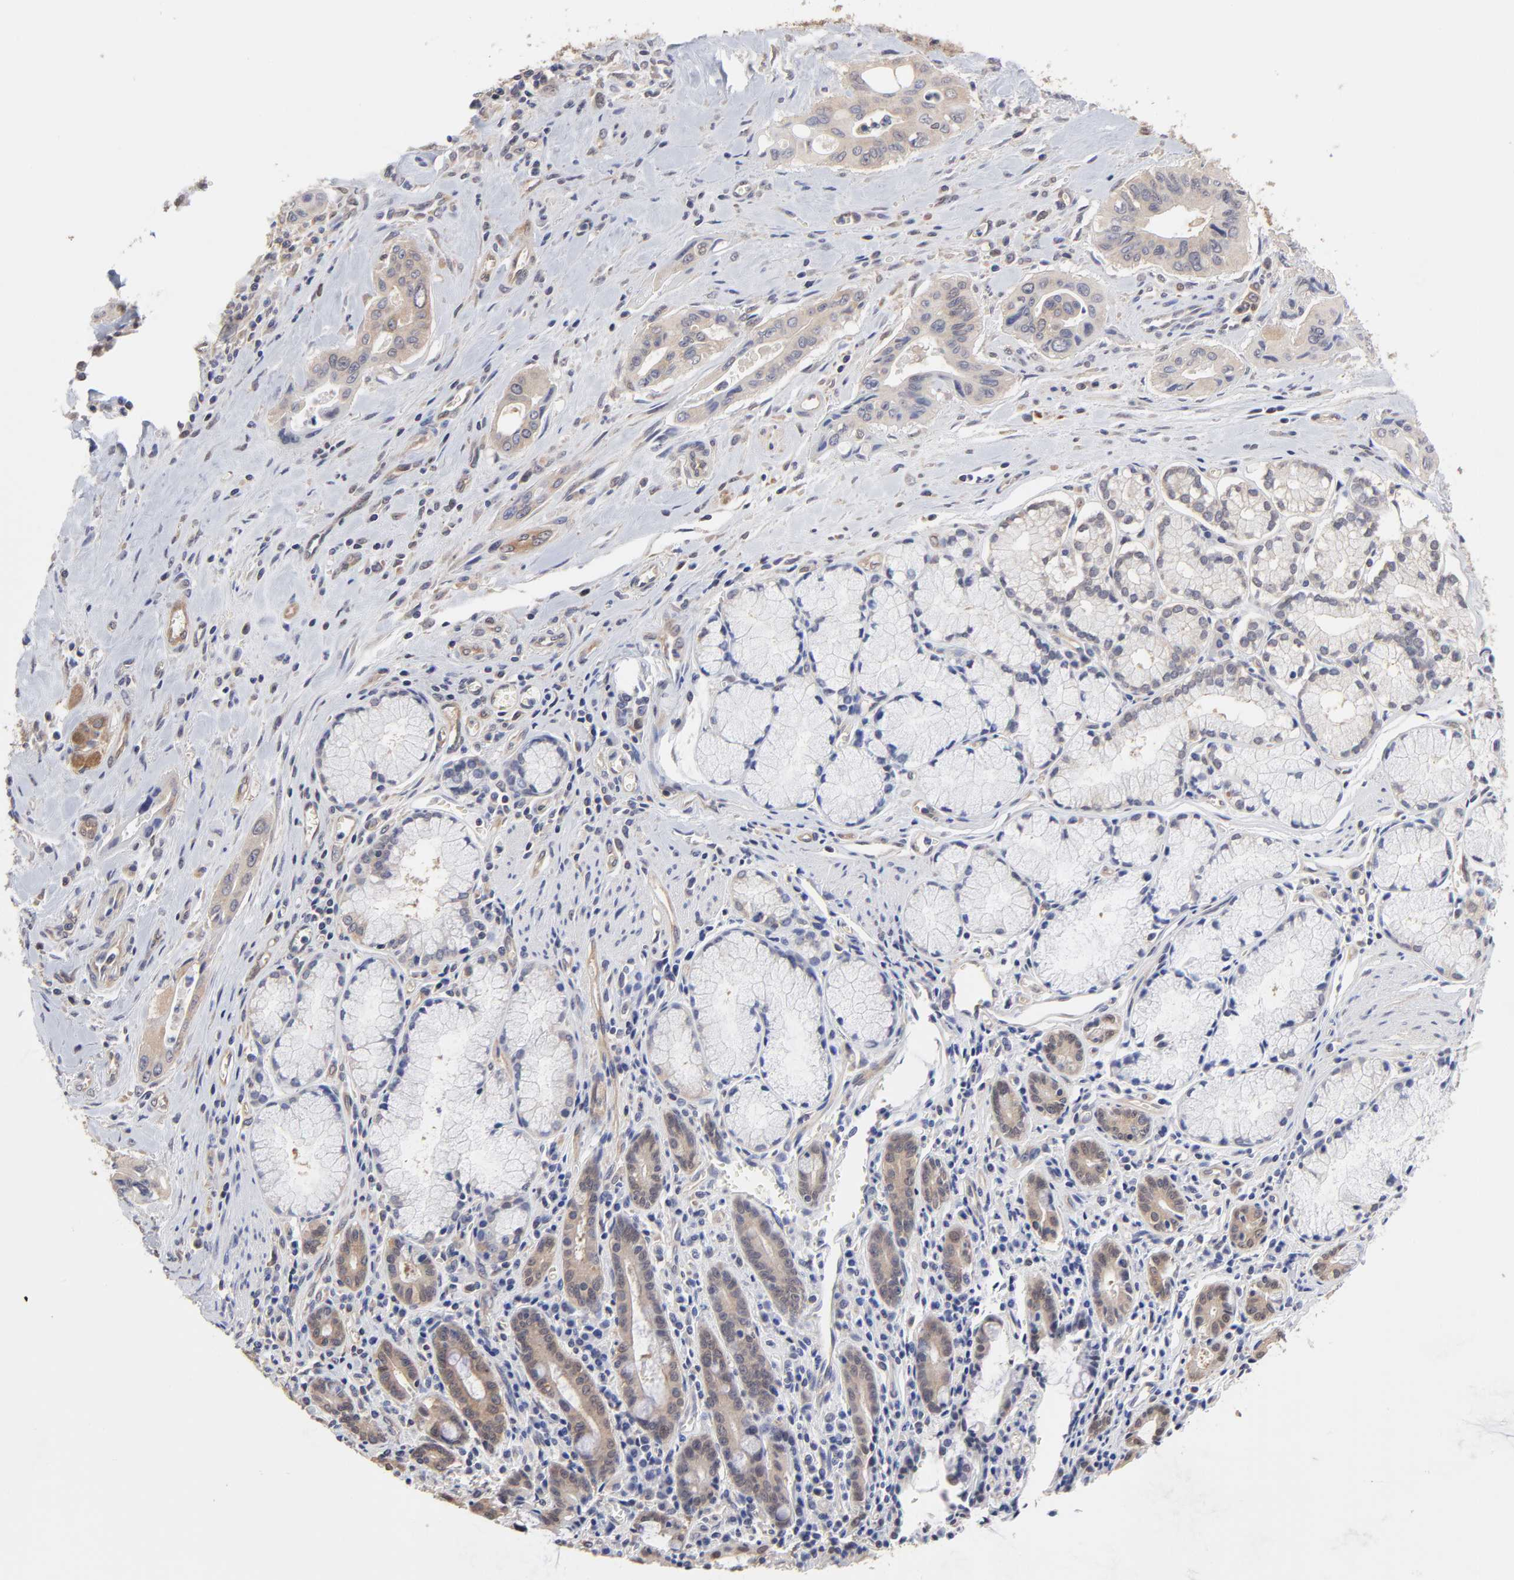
{"staining": {"intensity": "weak", "quantity": "25%-75%", "location": "cytoplasmic/membranous"}, "tissue": "pancreatic cancer", "cell_type": "Tumor cells", "image_type": "cancer", "snomed": [{"axis": "morphology", "description": "Adenocarcinoma, NOS"}, {"axis": "topography", "description": "Pancreas"}], "caption": "IHC of human pancreatic adenocarcinoma shows low levels of weak cytoplasmic/membranous staining in about 25%-75% of tumor cells. (DAB (3,3'-diaminobenzidine) IHC with brightfield microscopy, high magnification).", "gene": "CCT2", "patient": {"sex": "male", "age": 77}}